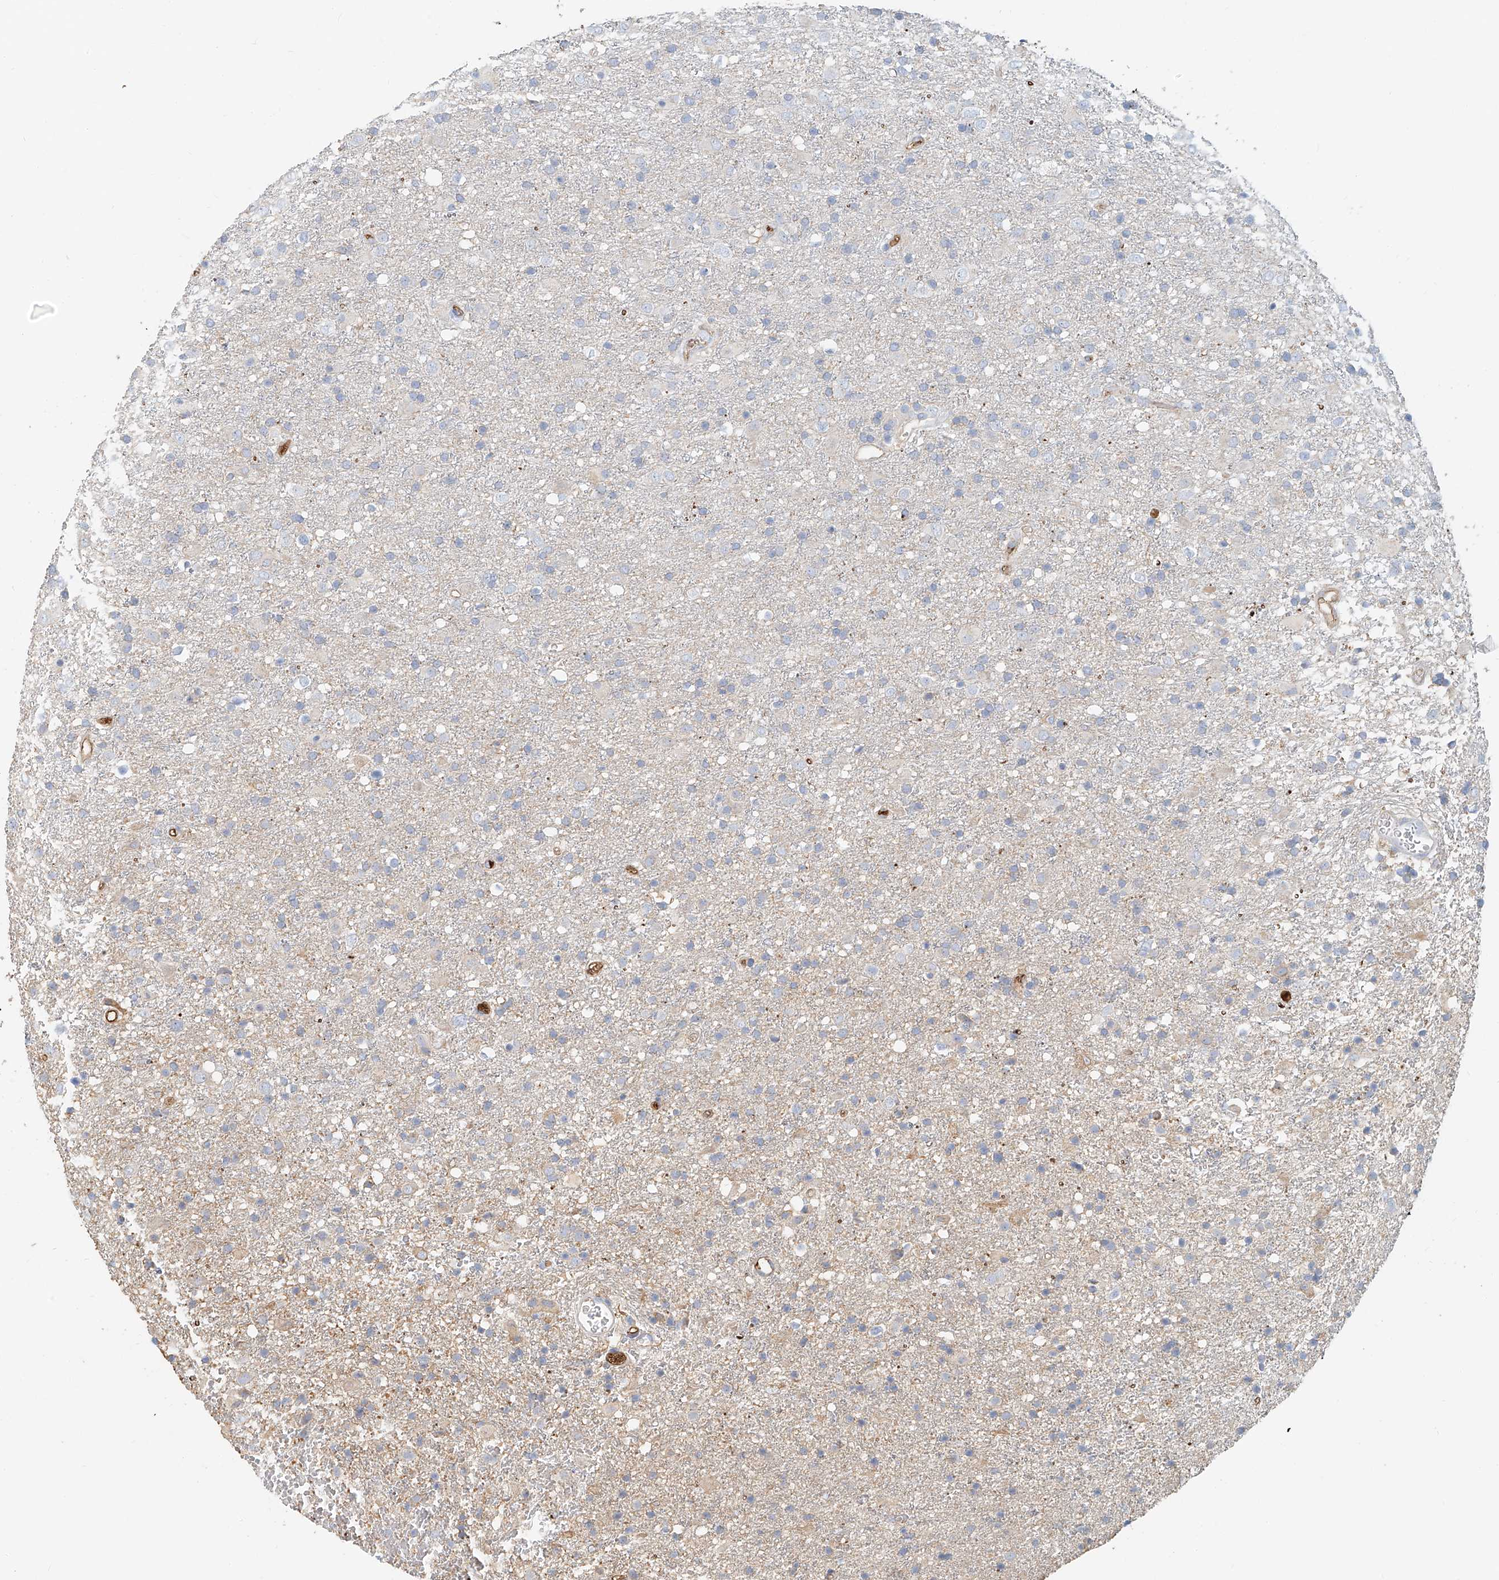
{"staining": {"intensity": "negative", "quantity": "none", "location": "none"}, "tissue": "glioma", "cell_type": "Tumor cells", "image_type": "cancer", "snomed": [{"axis": "morphology", "description": "Glioma, malignant, Low grade"}, {"axis": "topography", "description": "Brain"}], "caption": "This is an IHC micrograph of glioma. There is no positivity in tumor cells.", "gene": "ZFP30", "patient": {"sex": "male", "age": 65}}